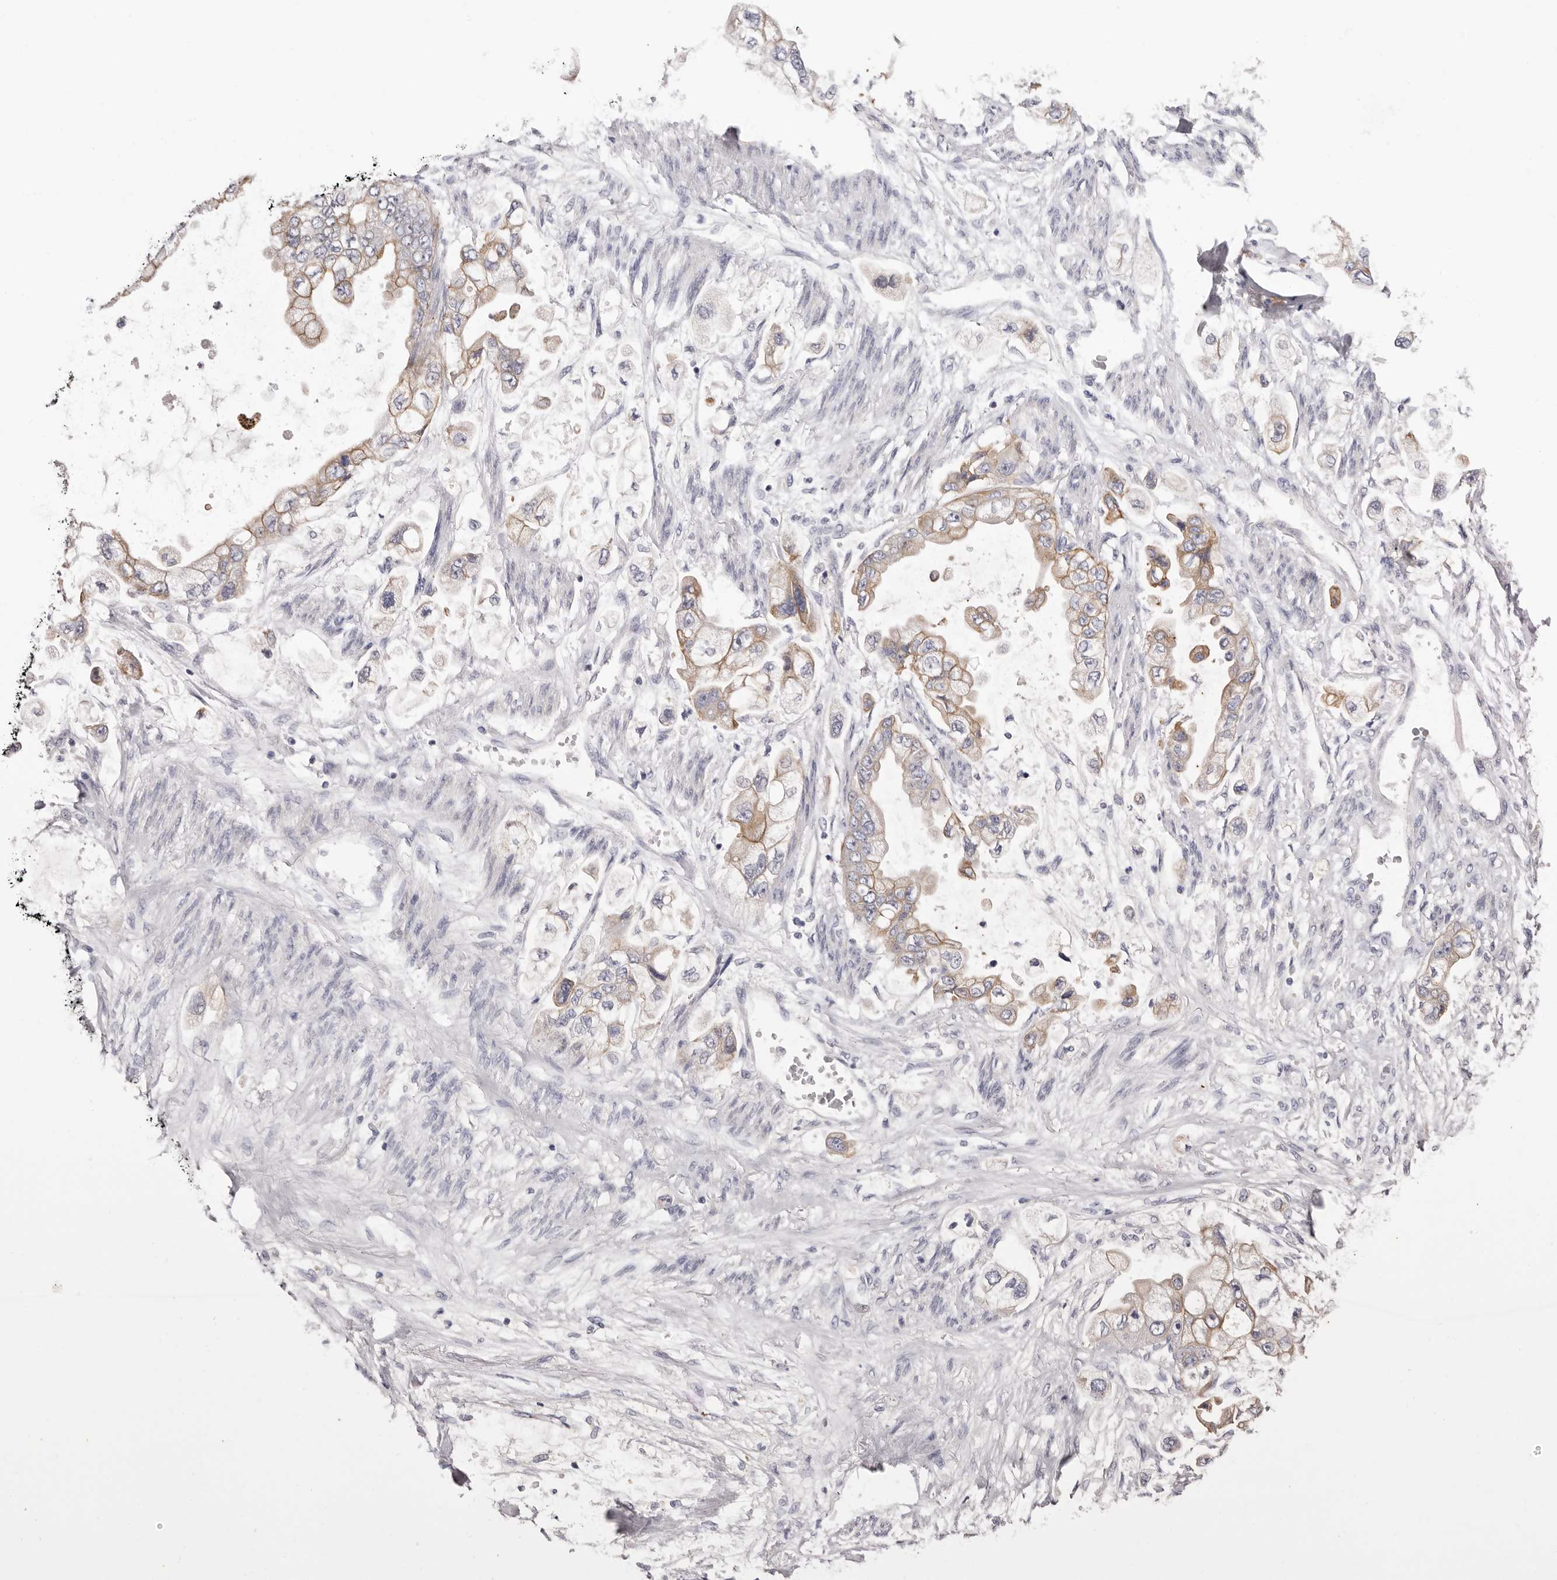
{"staining": {"intensity": "moderate", "quantity": ">75%", "location": "cytoplasmic/membranous"}, "tissue": "stomach cancer", "cell_type": "Tumor cells", "image_type": "cancer", "snomed": [{"axis": "morphology", "description": "Adenocarcinoma, NOS"}, {"axis": "topography", "description": "Stomach"}], "caption": "The micrograph exhibits staining of stomach cancer (adenocarcinoma), revealing moderate cytoplasmic/membranous protein staining (brown color) within tumor cells.", "gene": "STK16", "patient": {"sex": "male", "age": 62}}